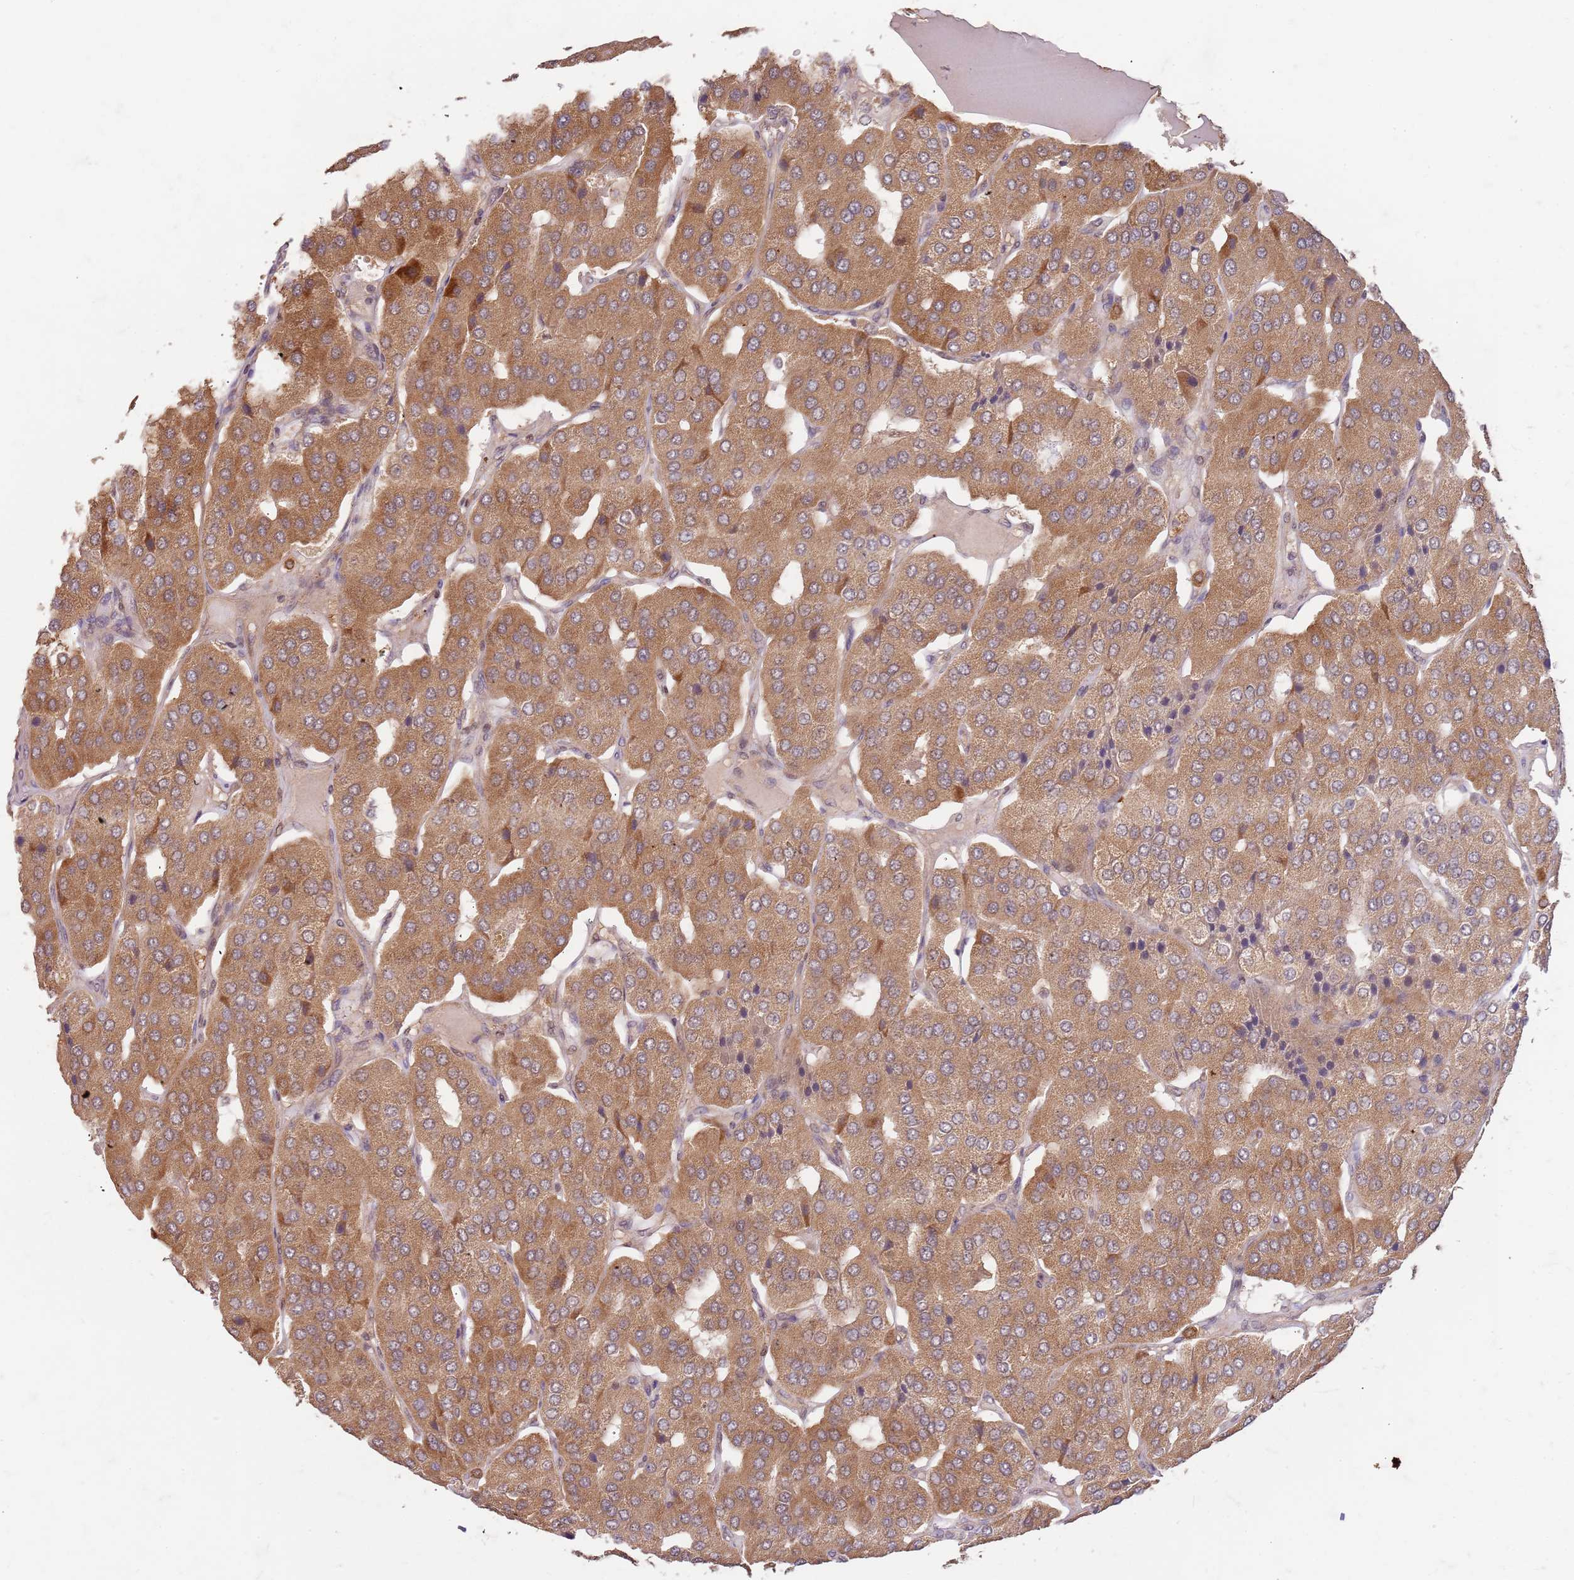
{"staining": {"intensity": "moderate", "quantity": ">75%", "location": "cytoplasmic/membranous"}, "tissue": "parathyroid gland", "cell_type": "Glandular cells", "image_type": "normal", "snomed": [{"axis": "morphology", "description": "Normal tissue, NOS"}, {"axis": "morphology", "description": "Adenoma, NOS"}, {"axis": "topography", "description": "Parathyroid gland"}], "caption": "Immunohistochemical staining of normal parathyroid gland displays >75% levels of moderate cytoplasmic/membranous protein positivity in about >75% of glandular cells. The protein is shown in brown color, while the nuclei are stained blue.", "gene": "UBE3A", "patient": {"sex": "female", "age": 86}}